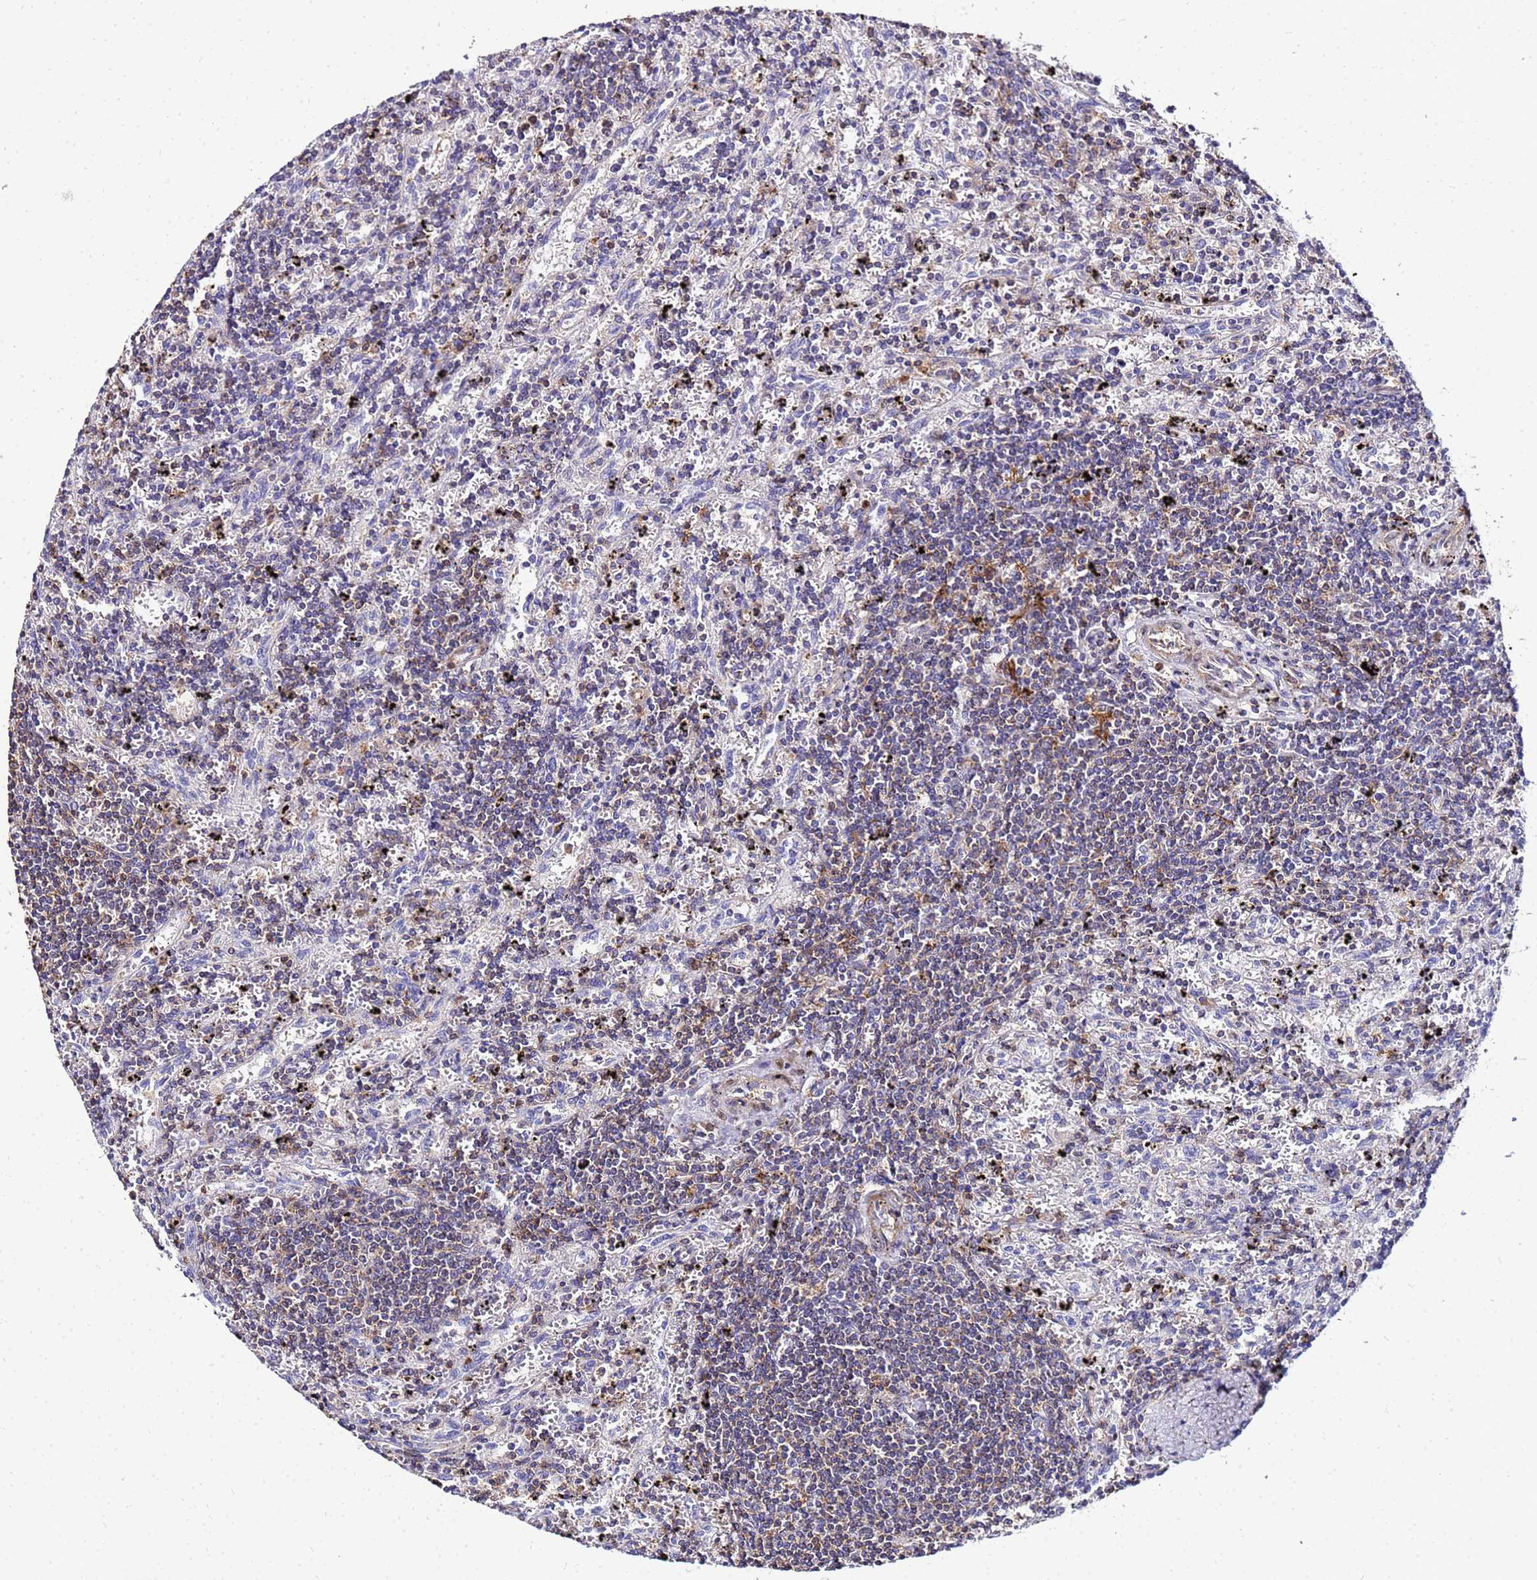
{"staining": {"intensity": "negative", "quantity": "none", "location": "none"}, "tissue": "lymphoma", "cell_type": "Tumor cells", "image_type": "cancer", "snomed": [{"axis": "morphology", "description": "Malignant lymphoma, non-Hodgkin's type, Low grade"}, {"axis": "topography", "description": "Spleen"}], "caption": "Tumor cells show no significant positivity in lymphoma.", "gene": "DBNDD2", "patient": {"sex": "male", "age": 76}}